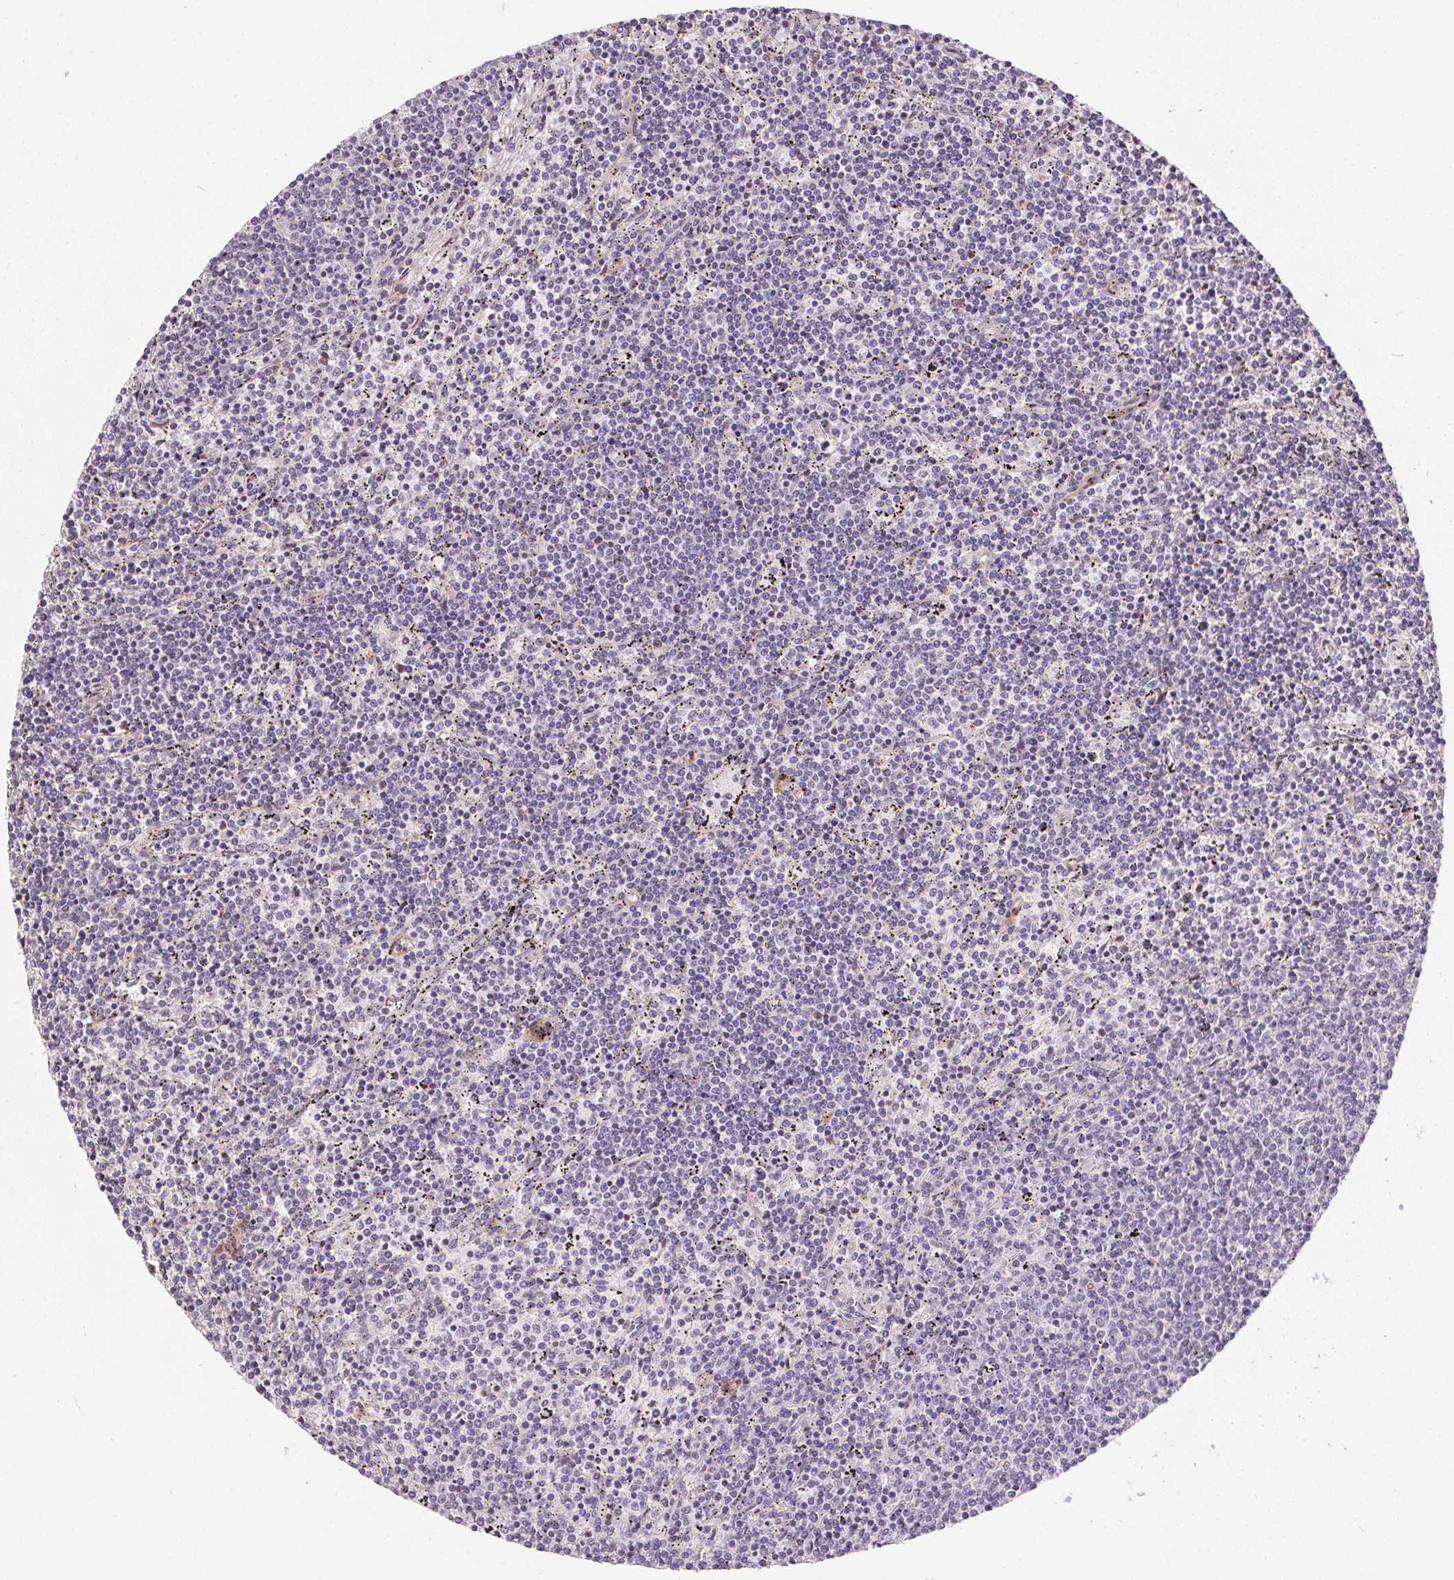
{"staining": {"intensity": "negative", "quantity": "none", "location": "none"}, "tissue": "lymphoma", "cell_type": "Tumor cells", "image_type": "cancer", "snomed": [{"axis": "morphology", "description": "Malignant lymphoma, non-Hodgkin's type, Low grade"}, {"axis": "topography", "description": "Spleen"}], "caption": "Protein analysis of lymphoma exhibits no significant expression in tumor cells.", "gene": "UNC13B", "patient": {"sex": "female", "age": 50}}